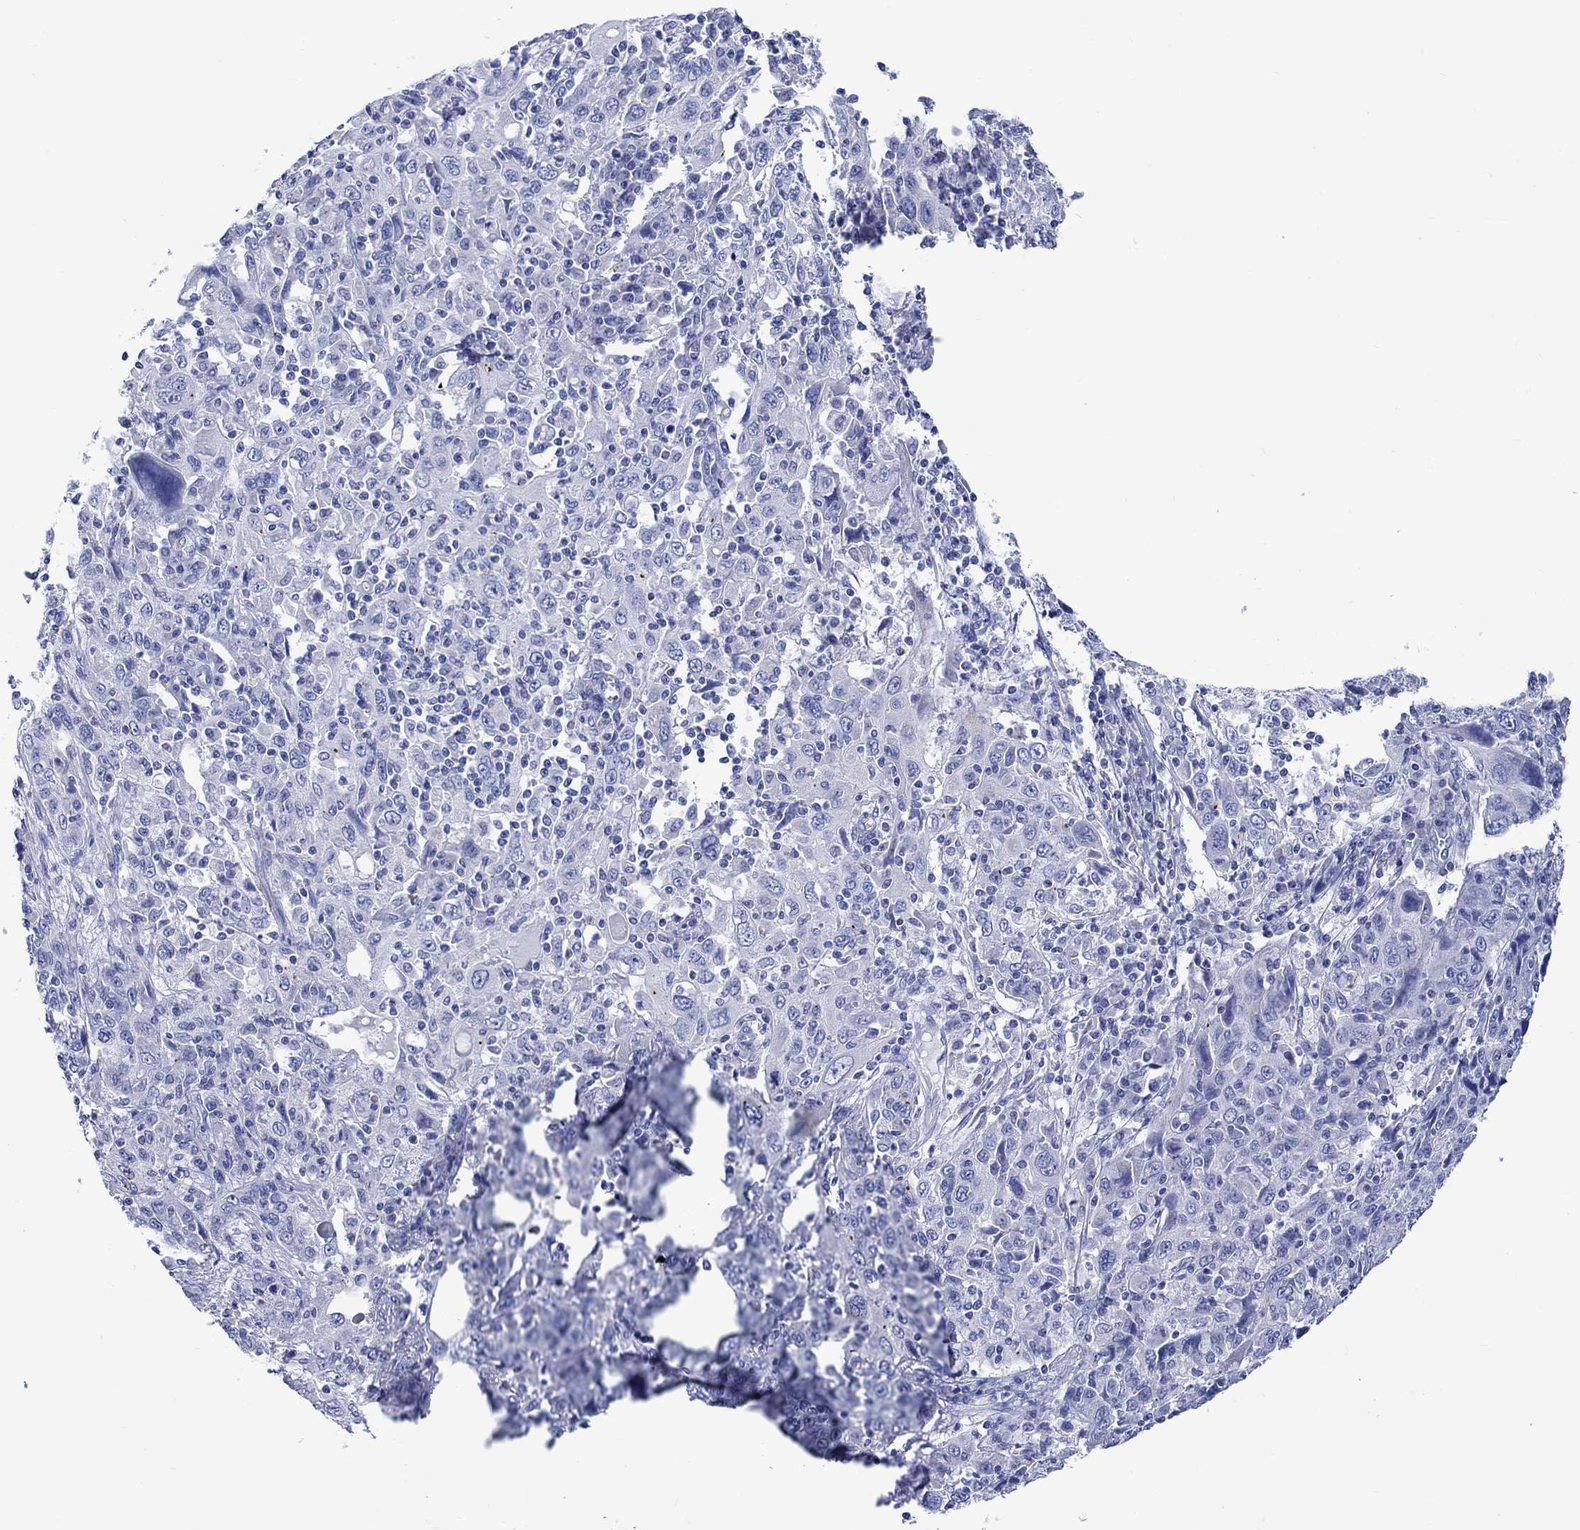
{"staining": {"intensity": "negative", "quantity": "none", "location": "none"}, "tissue": "cervical cancer", "cell_type": "Tumor cells", "image_type": "cancer", "snomed": [{"axis": "morphology", "description": "Squamous cell carcinoma, NOS"}, {"axis": "topography", "description": "Cervix"}], "caption": "DAB (3,3'-diaminobenzidine) immunohistochemical staining of cervical squamous cell carcinoma exhibits no significant expression in tumor cells.", "gene": "CPLX2", "patient": {"sex": "female", "age": 46}}